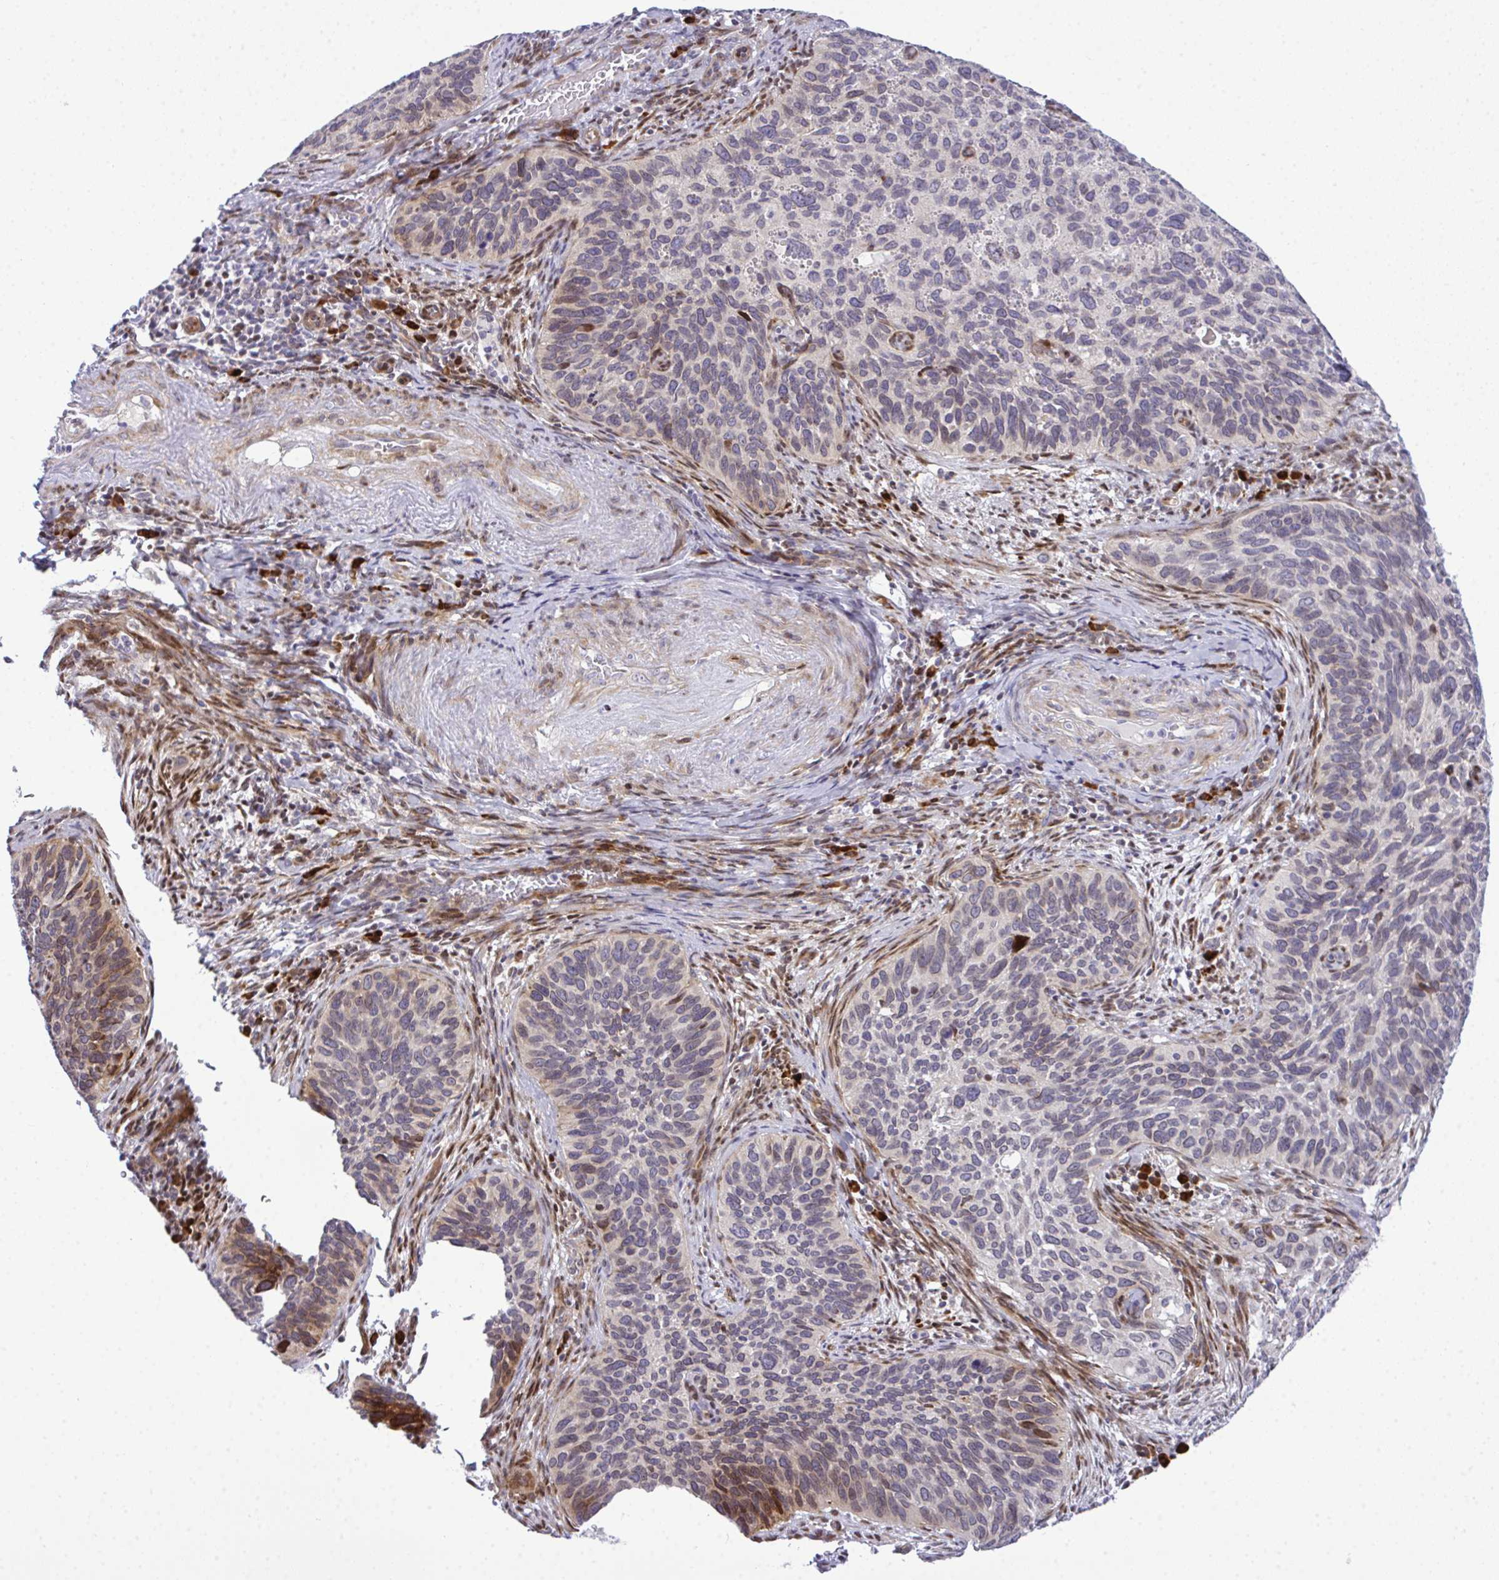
{"staining": {"intensity": "moderate", "quantity": "<25%", "location": "cytoplasmic/membranous,nuclear"}, "tissue": "cervical cancer", "cell_type": "Tumor cells", "image_type": "cancer", "snomed": [{"axis": "morphology", "description": "Squamous cell carcinoma, NOS"}, {"axis": "topography", "description": "Cervix"}], "caption": "An image of human cervical cancer stained for a protein exhibits moderate cytoplasmic/membranous and nuclear brown staining in tumor cells. (DAB IHC, brown staining for protein, blue staining for nuclei).", "gene": "CASTOR2", "patient": {"sex": "female", "age": 51}}